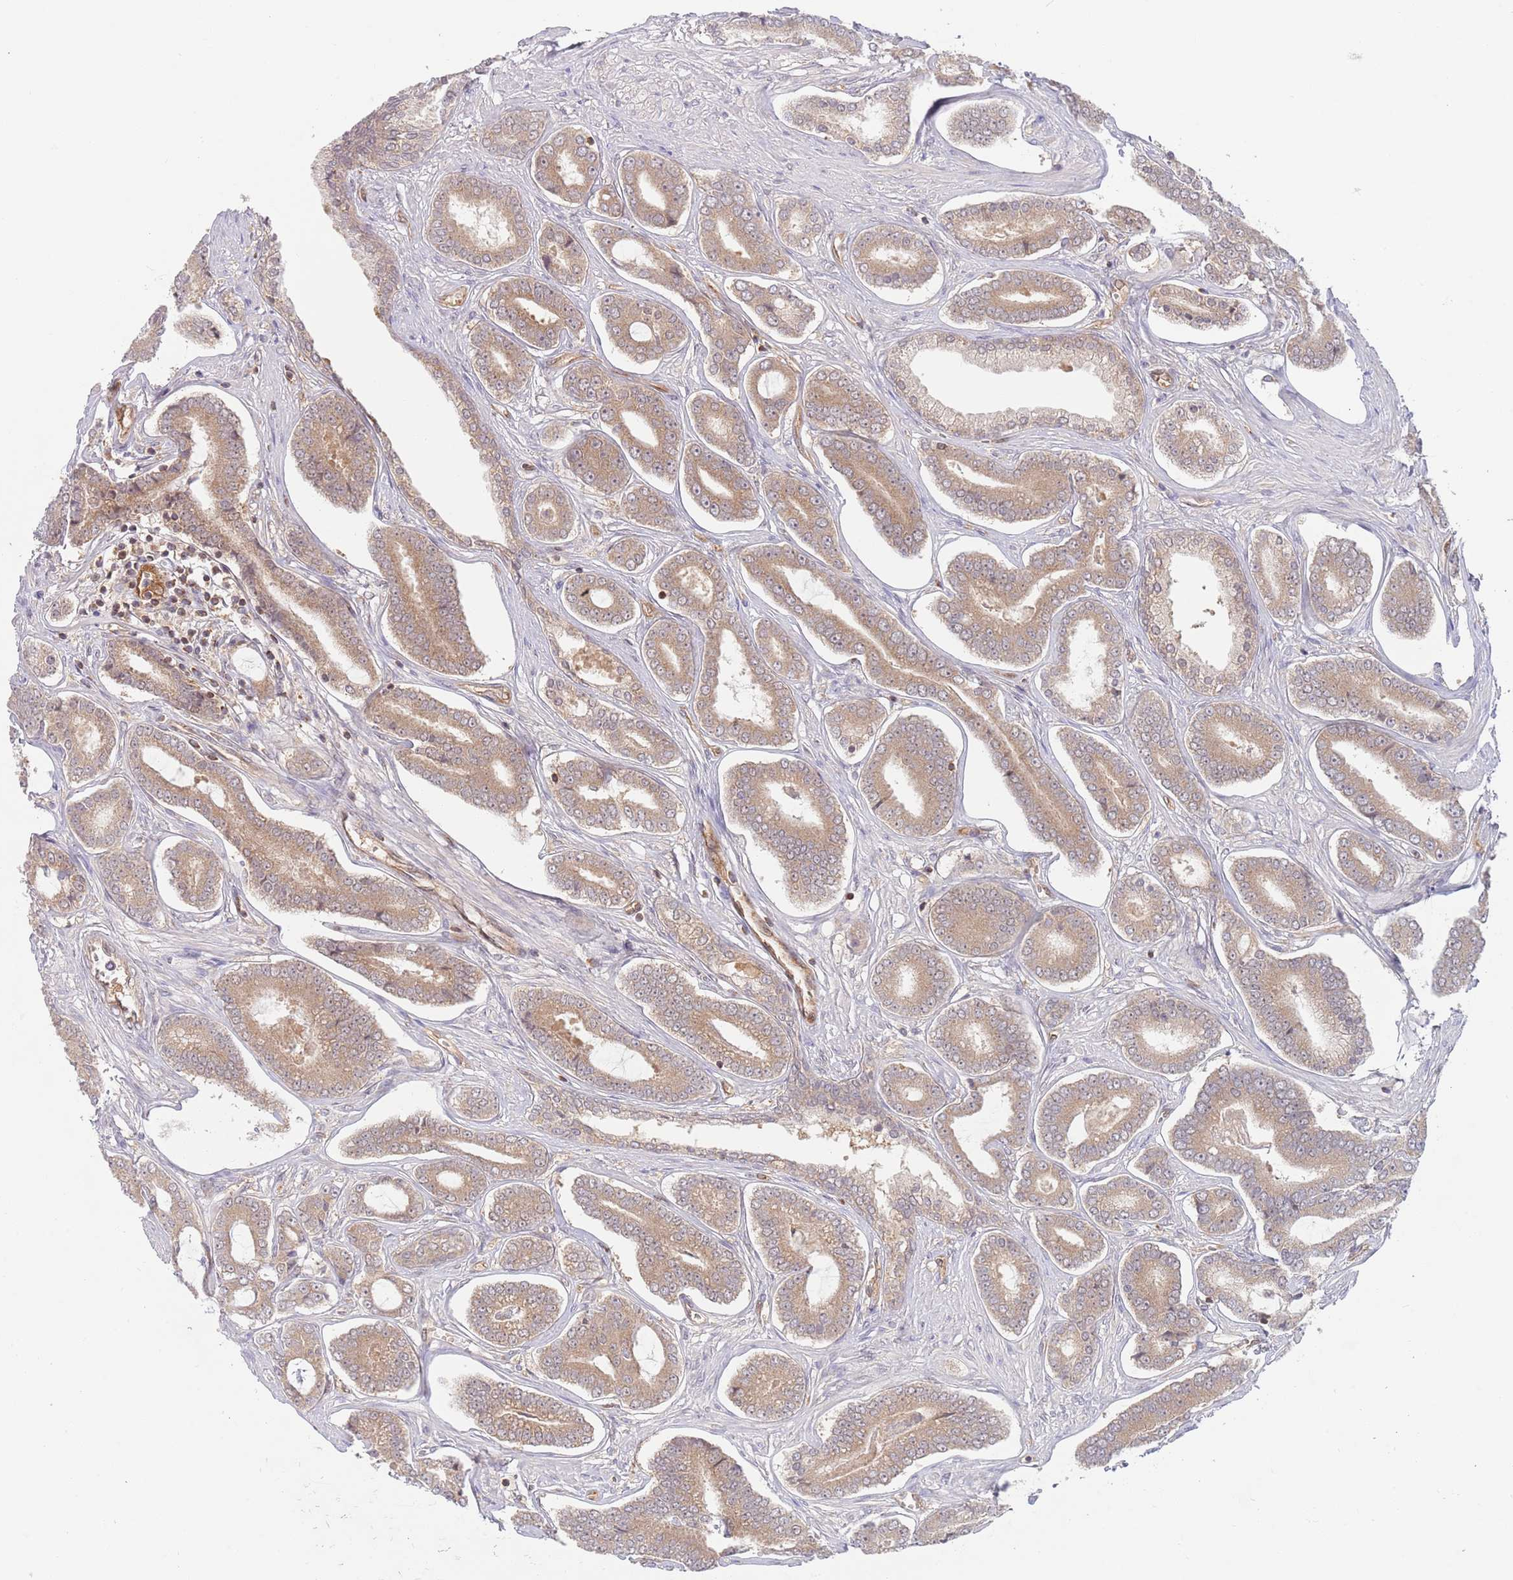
{"staining": {"intensity": "moderate", "quantity": "25%-75%", "location": "cytoplasmic/membranous"}, "tissue": "prostate cancer", "cell_type": "Tumor cells", "image_type": "cancer", "snomed": [{"axis": "morphology", "description": "Adenocarcinoma, NOS"}, {"axis": "topography", "description": "Prostate and seminal vesicle, NOS"}], "caption": "Tumor cells reveal moderate cytoplasmic/membranous staining in about 25%-75% of cells in prostate adenocarcinoma.", "gene": "GUK1", "patient": {"sex": "male", "age": 76}}